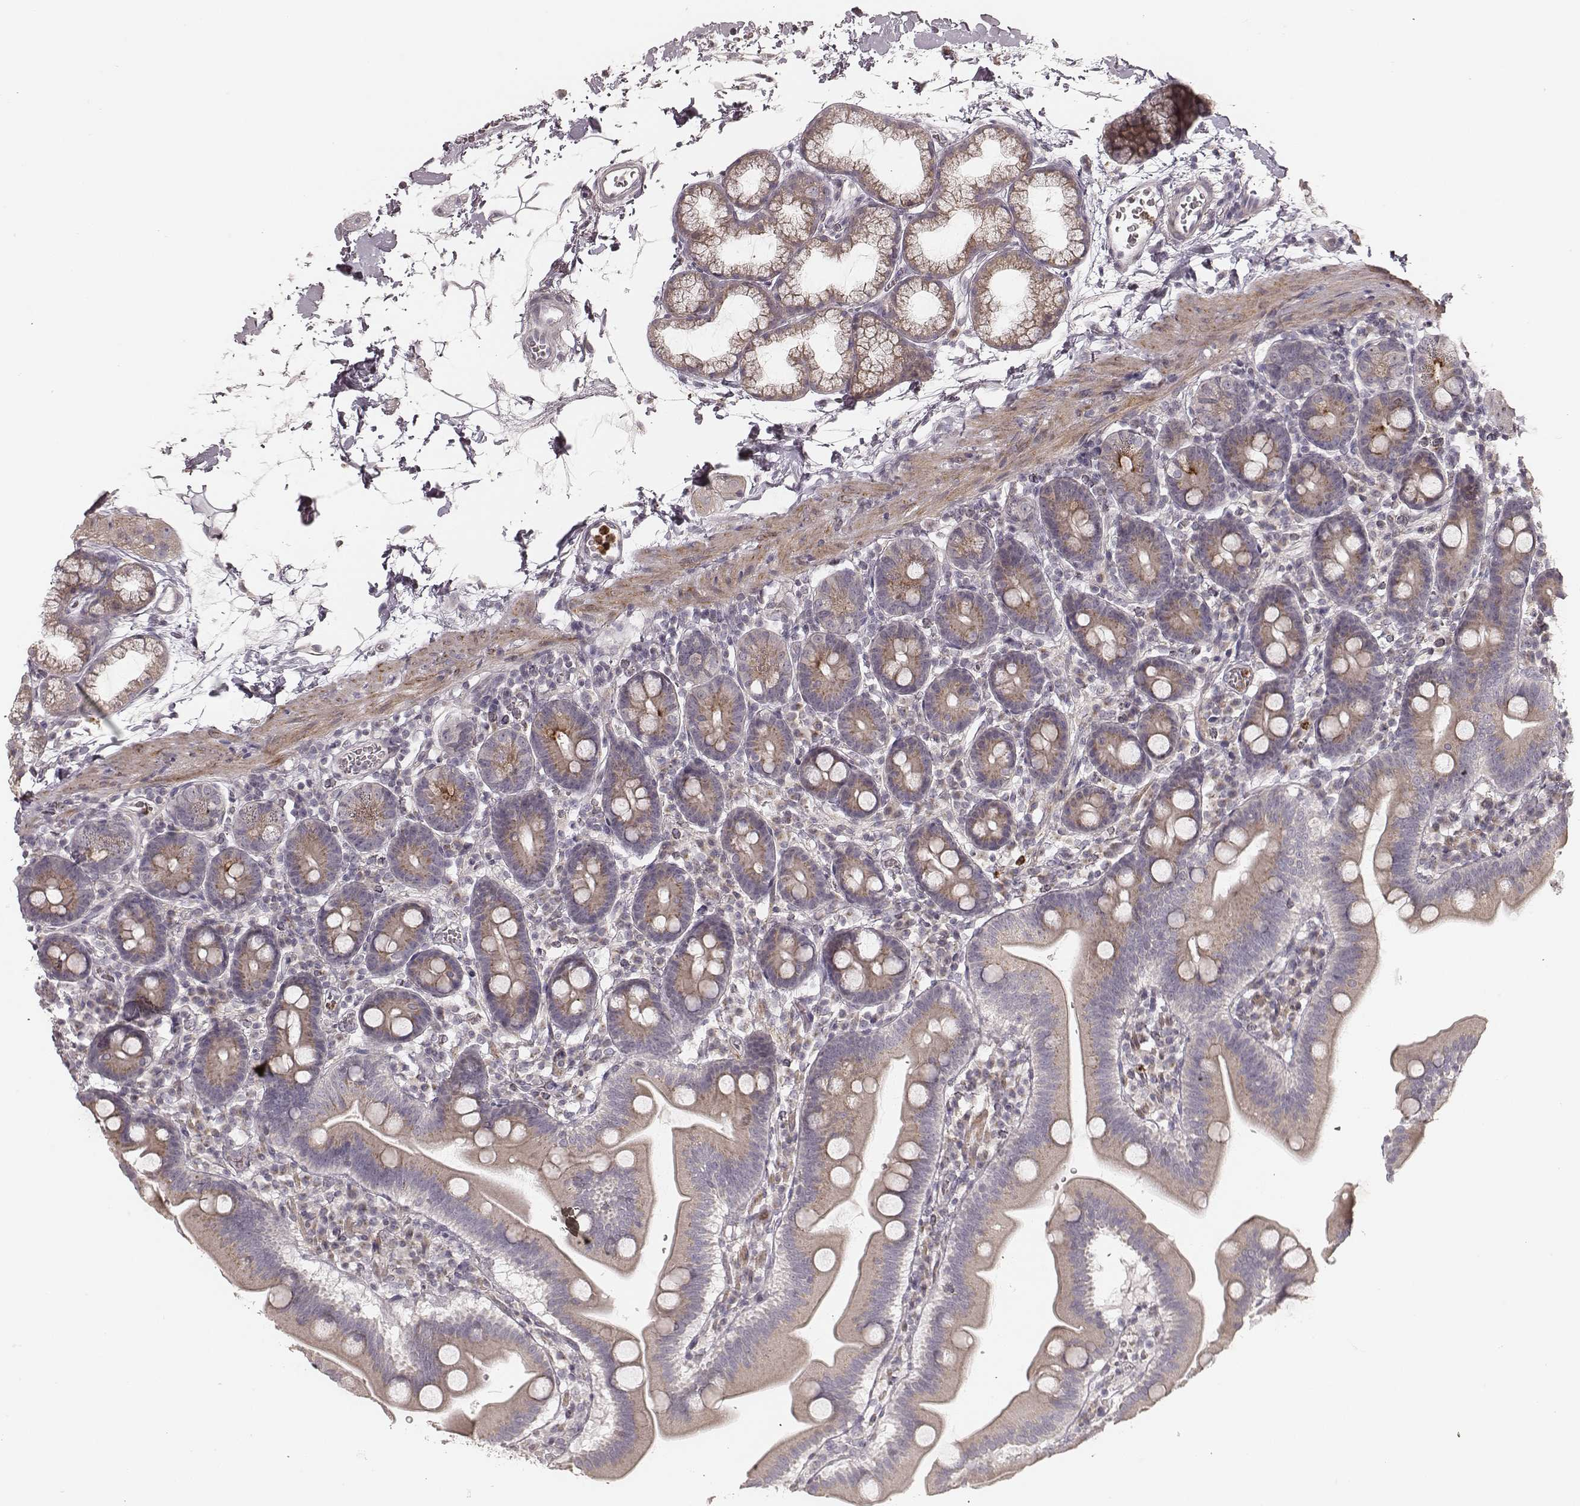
{"staining": {"intensity": "weak", "quantity": ">75%", "location": "cytoplasmic/membranous"}, "tissue": "duodenum", "cell_type": "Glandular cells", "image_type": "normal", "snomed": [{"axis": "morphology", "description": "Normal tissue, NOS"}, {"axis": "topography", "description": "Pancreas"}, {"axis": "topography", "description": "Duodenum"}], "caption": "Duodenum stained with immunohistochemistry displays weak cytoplasmic/membranous positivity in about >75% of glandular cells.", "gene": "ABCA7", "patient": {"sex": "male", "age": 59}}